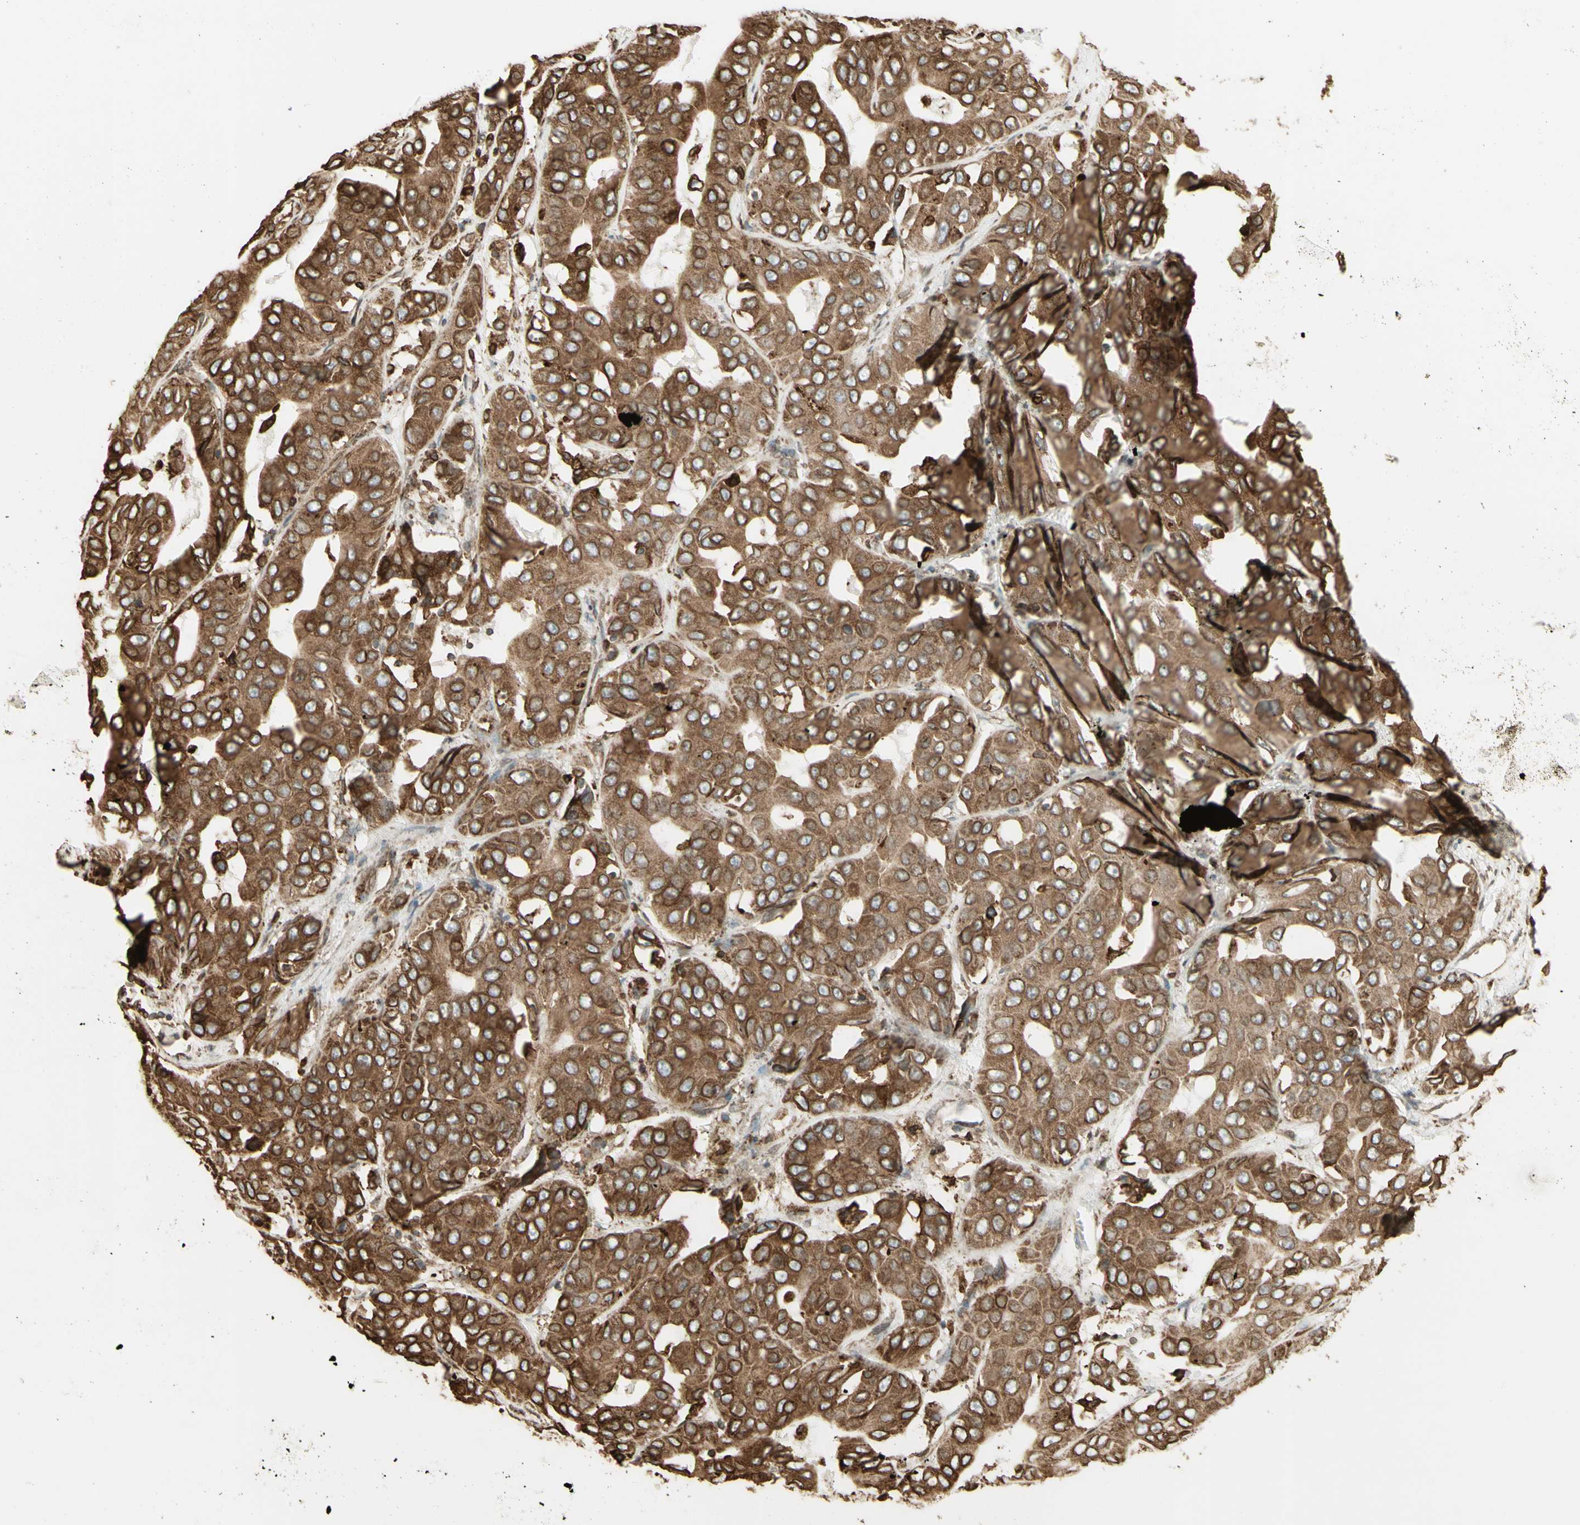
{"staining": {"intensity": "moderate", "quantity": ">75%", "location": "cytoplasmic/membranous"}, "tissue": "liver cancer", "cell_type": "Tumor cells", "image_type": "cancer", "snomed": [{"axis": "morphology", "description": "Cholangiocarcinoma"}, {"axis": "topography", "description": "Liver"}], "caption": "A brown stain highlights moderate cytoplasmic/membranous expression of a protein in human liver cancer tumor cells.", "gene": "CANX", "patient": {"sex": "female", "age": 52}}